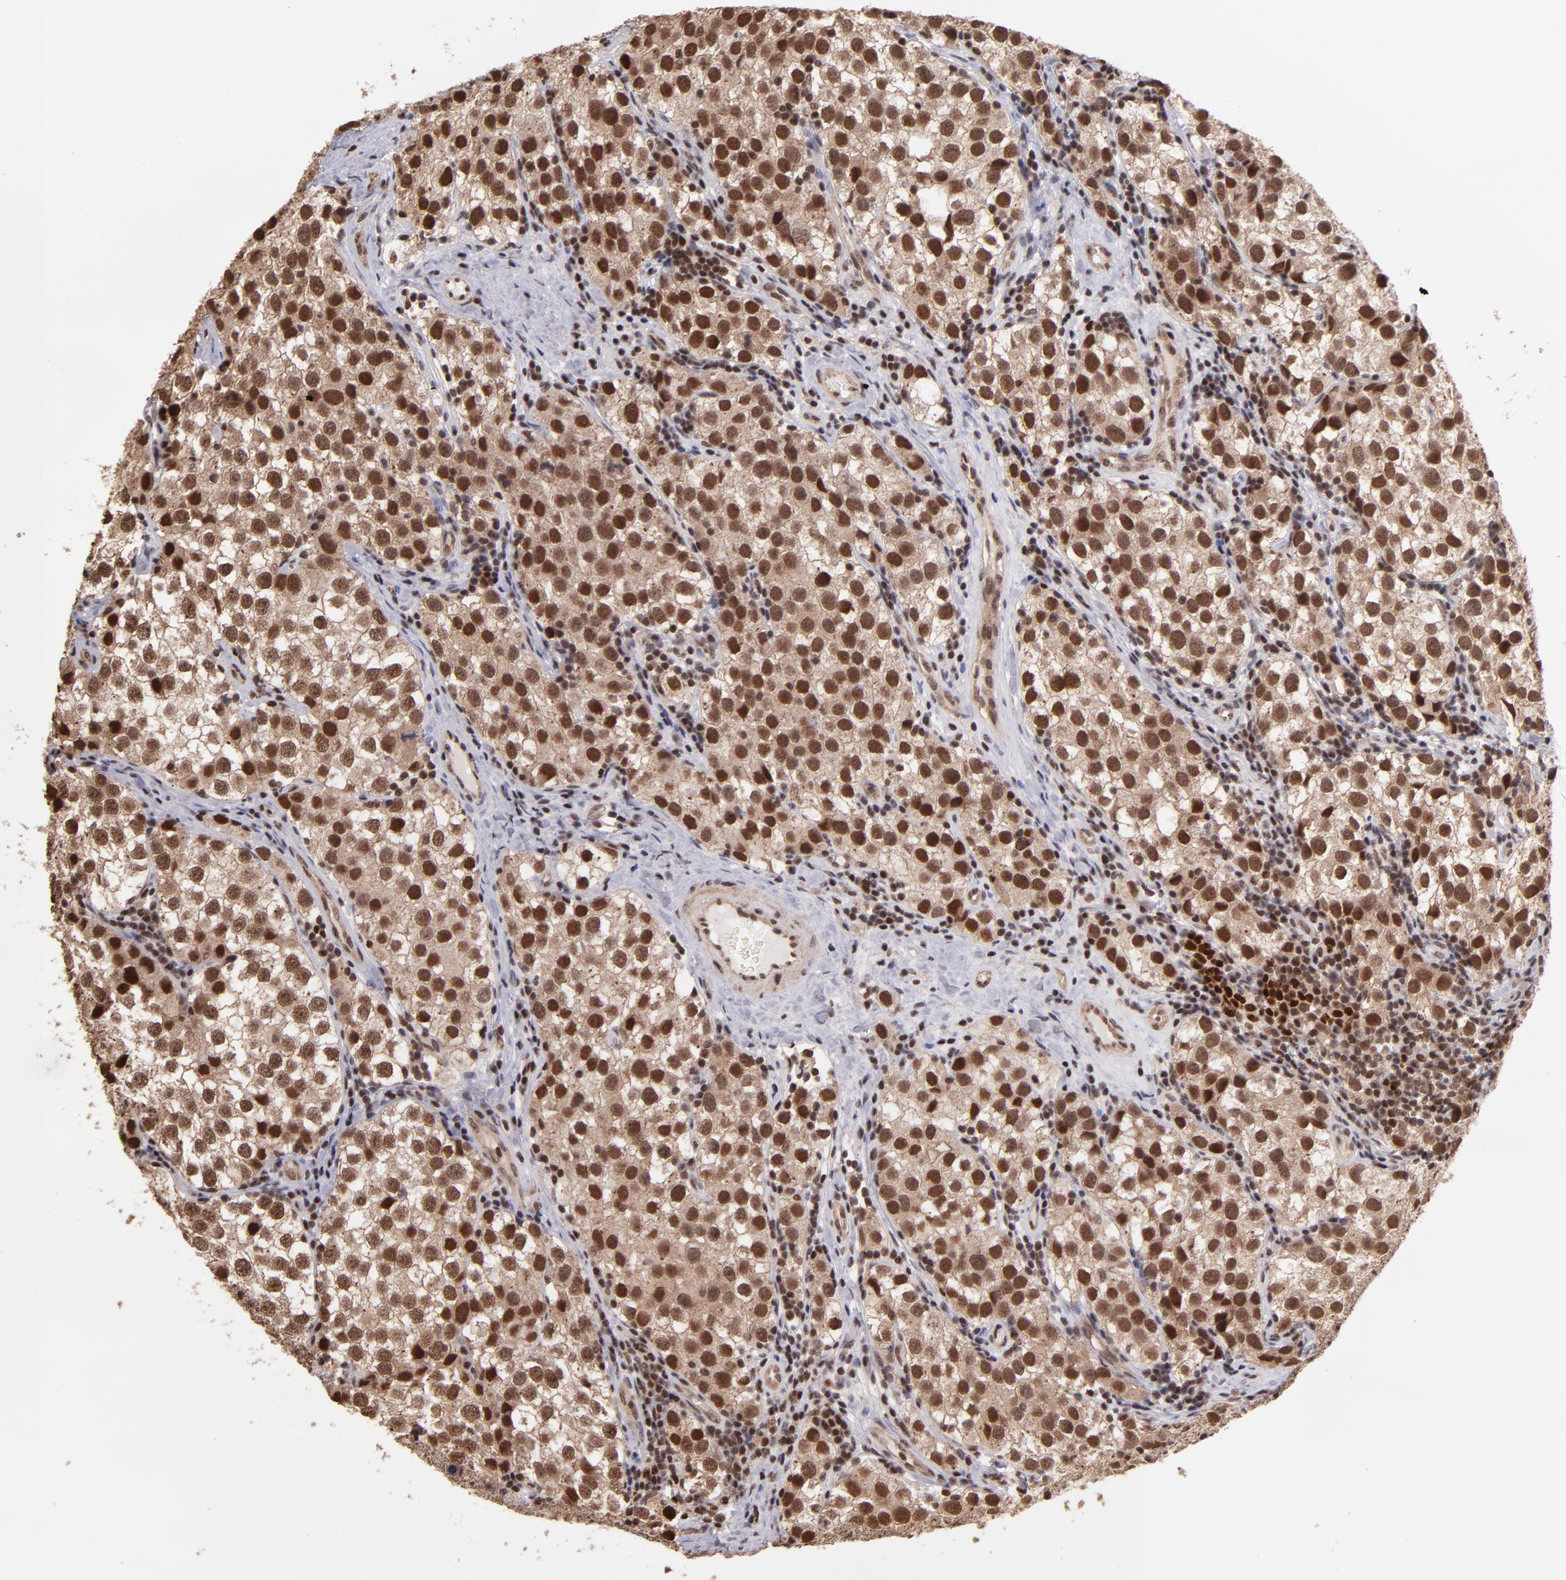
{"staining": {"intensity": "strong", "quantity": ">75%", "location": "cytoplasmic/membranous,nuclear"}, "tissue": "testis cancer", "cell_type": "Tumor cells", "image_type": "cancer", "snomed": [{"axis": "morphology", "description": "Seminoma, NOS"}, {"axis": "topography", "description": "Testis"}], "caption": "Strong cytoplasmic/membranous and nuclear protein staining is present in about >75% of tumor cells in testis cancer.", "gene": "TERF2", "patient": {"sex": "male", "age": 39}}